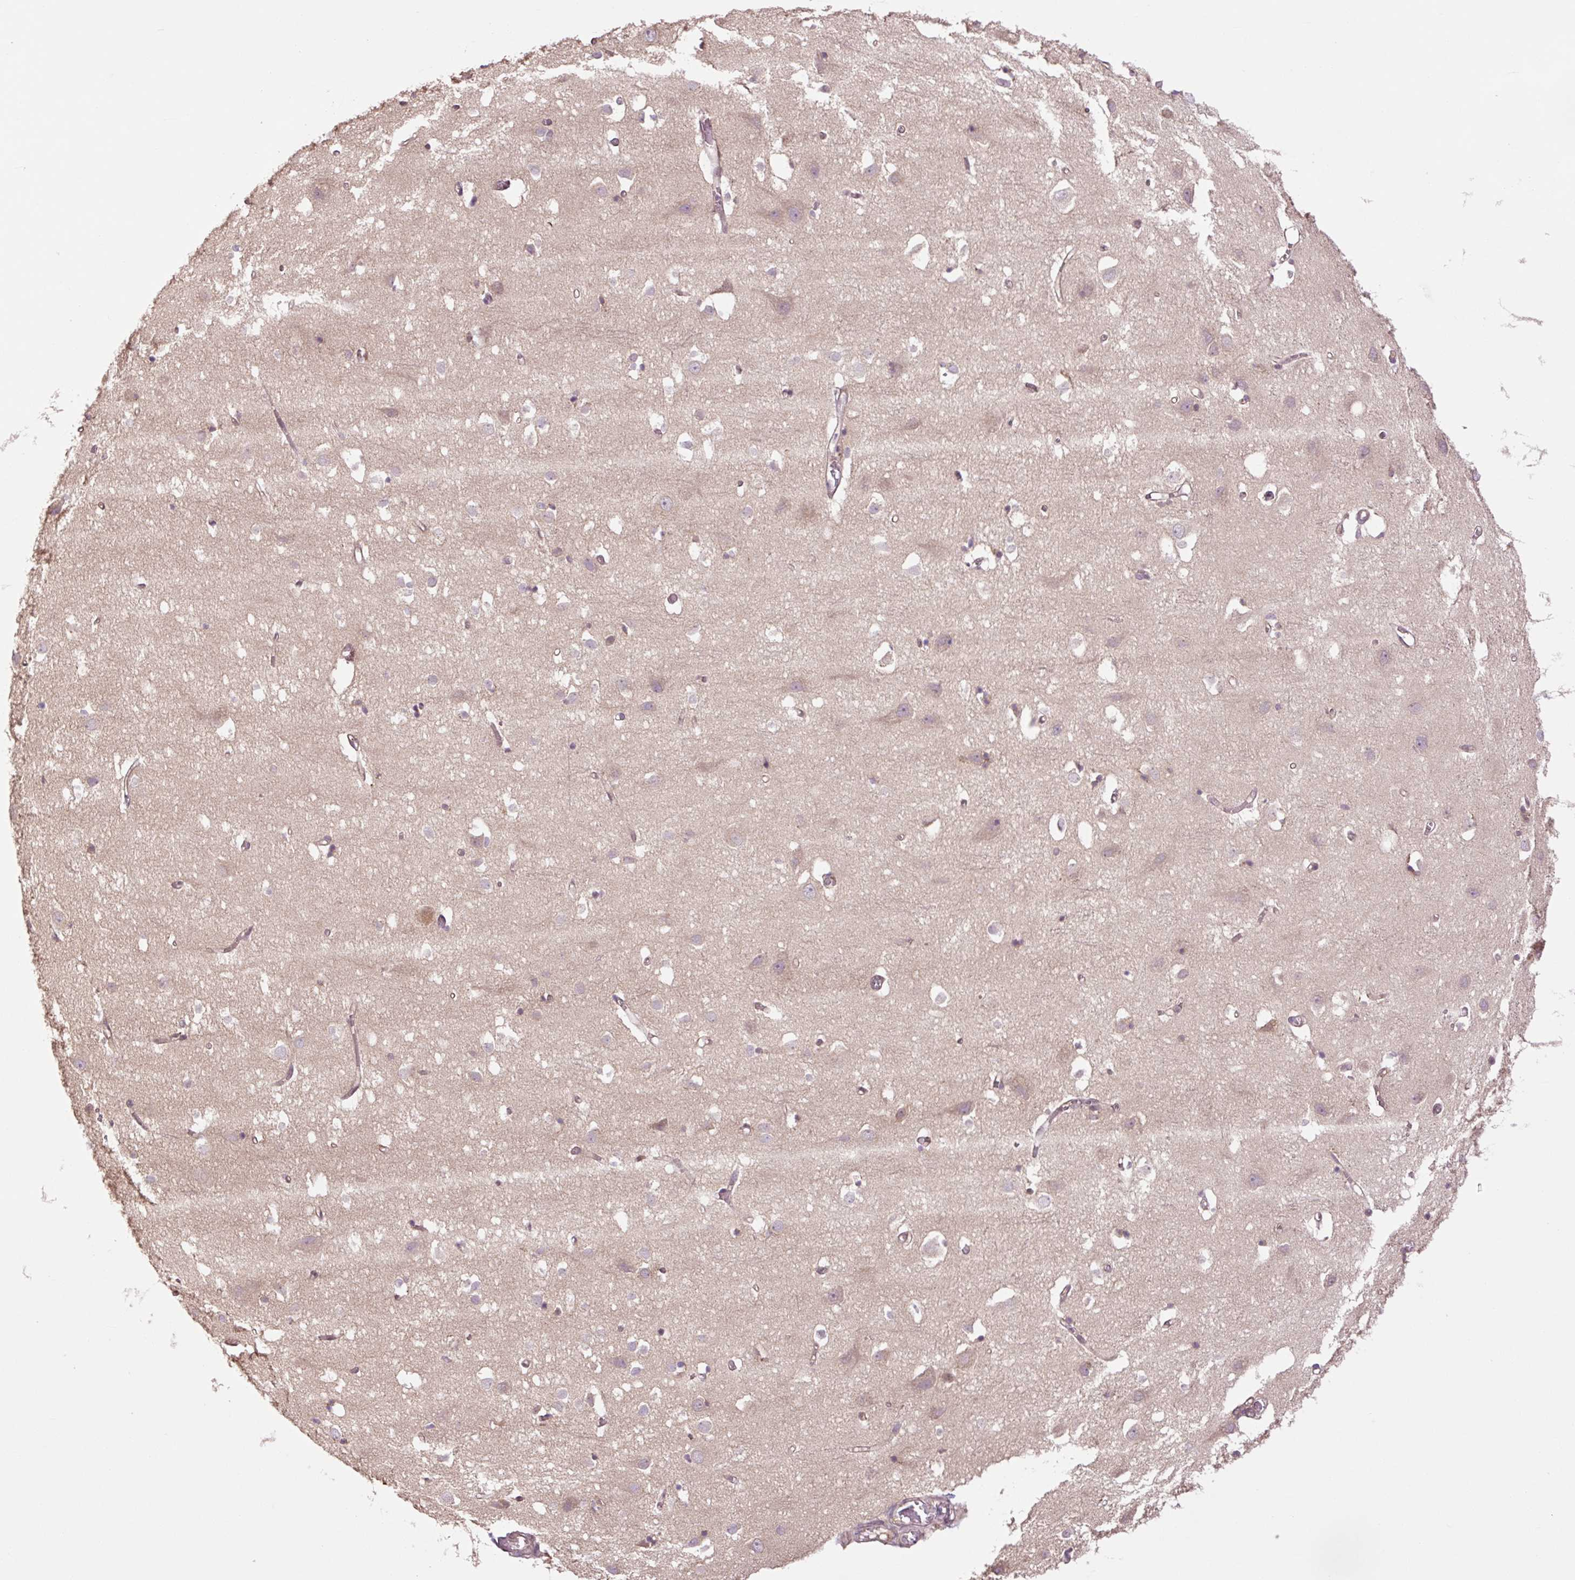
{"staining": {"intensity": "weak", "quantity": "25%-75%", "location": "cytoplasmic/membranous,nuclear"}, "tissue": "cerebral cortex", "cell_type": "Endothelial cells", "image_type": "normal", "snomed": [{"axis": "morphology", "description": "Normal tissue, NOS"}, {"axis": "topography", "description": "Cerebral cortex"}], "caption": "IHC photomicrograph of unremarkable cerebral cortex: cerebral cortex stained using IHC exhibits low levels of weak protein expression localized specifically in the cytoplasmic/membranous,nuclear of endothelial cells, appearing as a cytoplasmic/membranous,nuclear brown color.", "gene": "TPT1", "patient": {"sex": "male", "age": 70}}